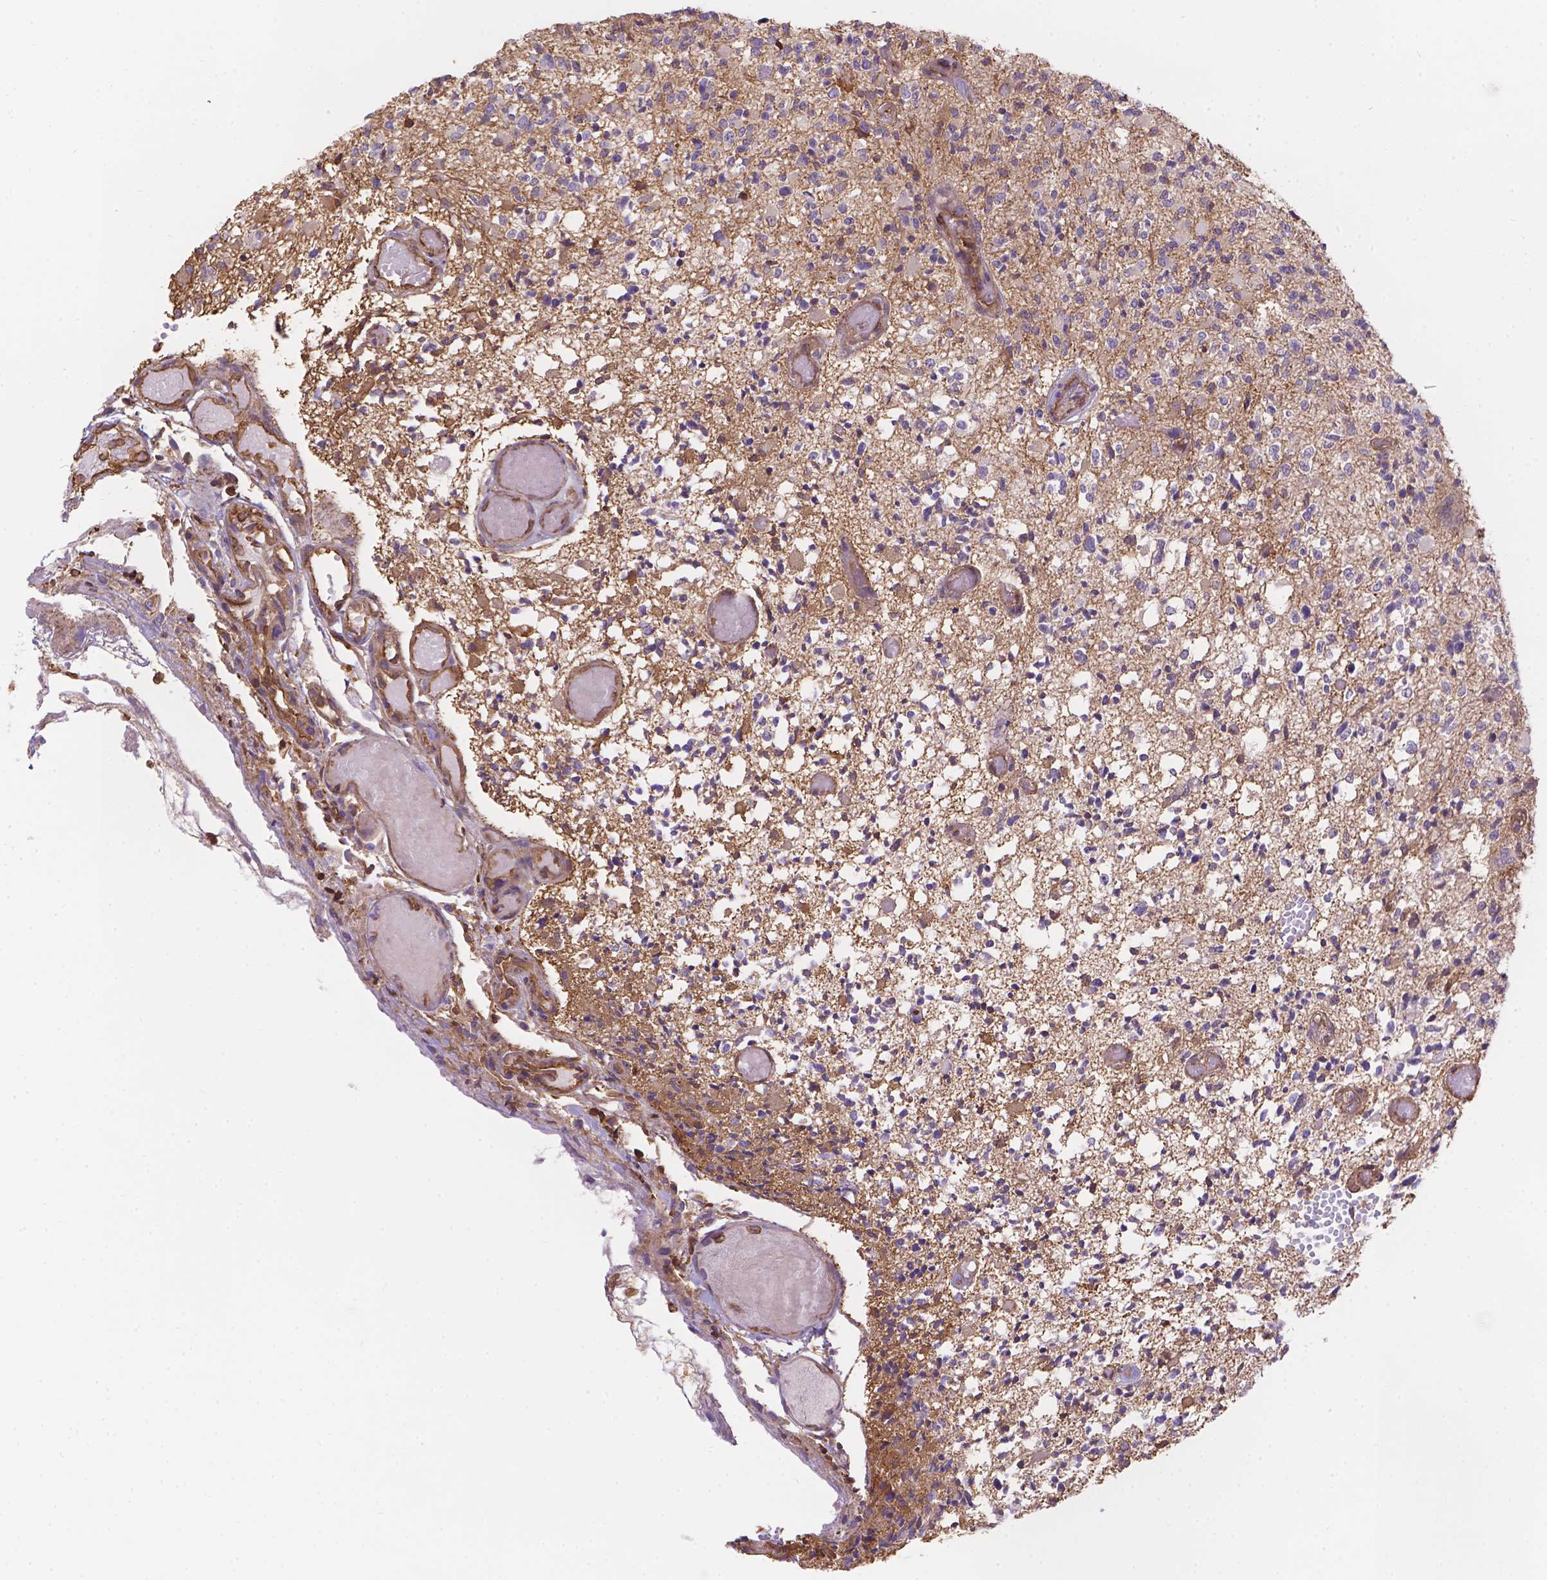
{"staining": {"intensity": "negative", "quantity": "none", "location": "none"}, "tissue": "glioma", "cell_type": "Tumor cells", "image_type": "cancer", "snomed": [{"axis": "morphology", "description": "Glioma, malignant, High grade"}, {"axis": "topography", "description": "Brain"}], "caption": "Immunohistochemistry photomicrograph of human glioma stained for a protein (brown), which shows no staining in tumor cells.", "gene": "DMWD", "patient": {"sex": "female", "age": 63}}